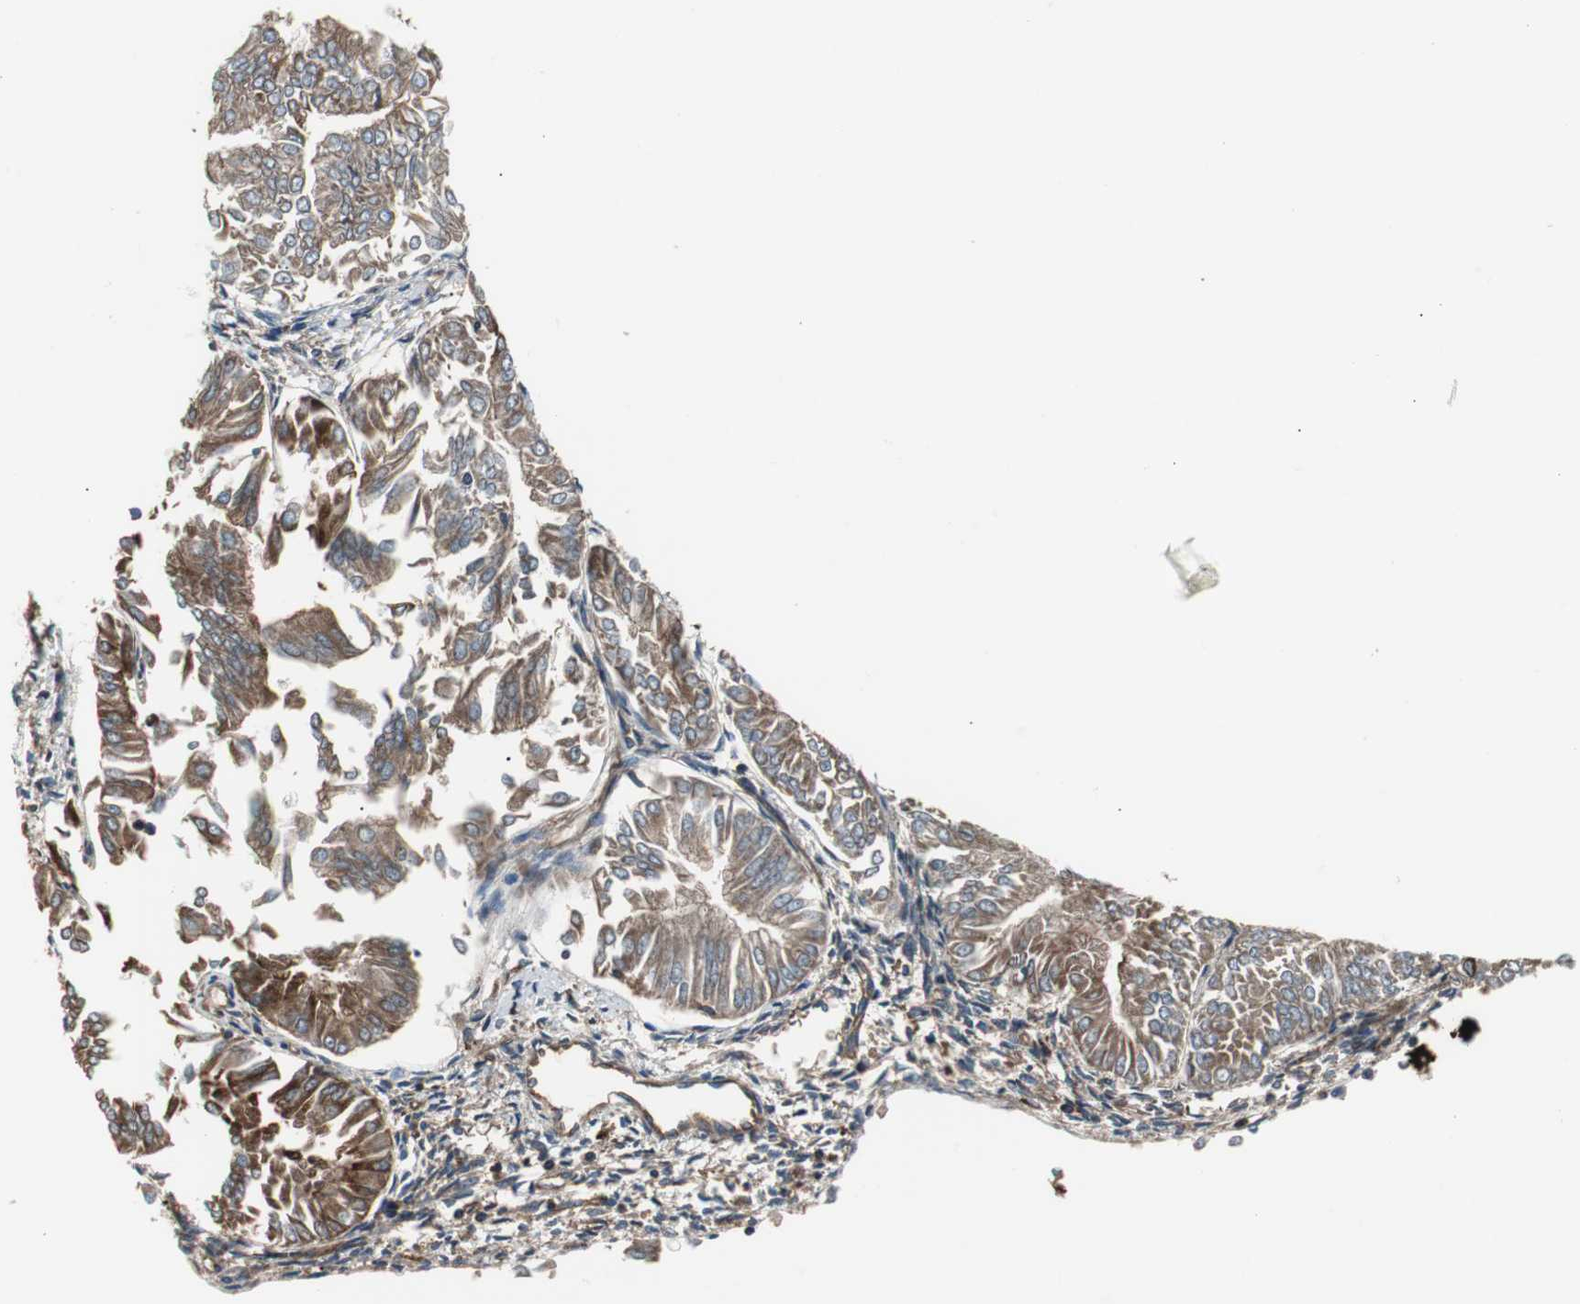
{"staining": {"intensity": "moderate", "quantity": ">75%", "location": "cytoplasmic/membranous"}, "tissue": "endometrial cancer", "cell_type": "Tumor cells", "image_type": "cancer", "snomed": [{"axis": "morphology", "description": "Adenocarcinoma, NOS"}, {"axis": "topography", "description": "Endometrium"}], "caption": "Immunohistochemistry (IHC) micrograph of endometrial adenocarcinoma stained for a protein (brown), which demonstrates medium levels of moderate cytoplasmic/membranous expression in about >75% of tumor cells.", "gene": "B2M", "patient": {"sex": "female", "age": 53}}